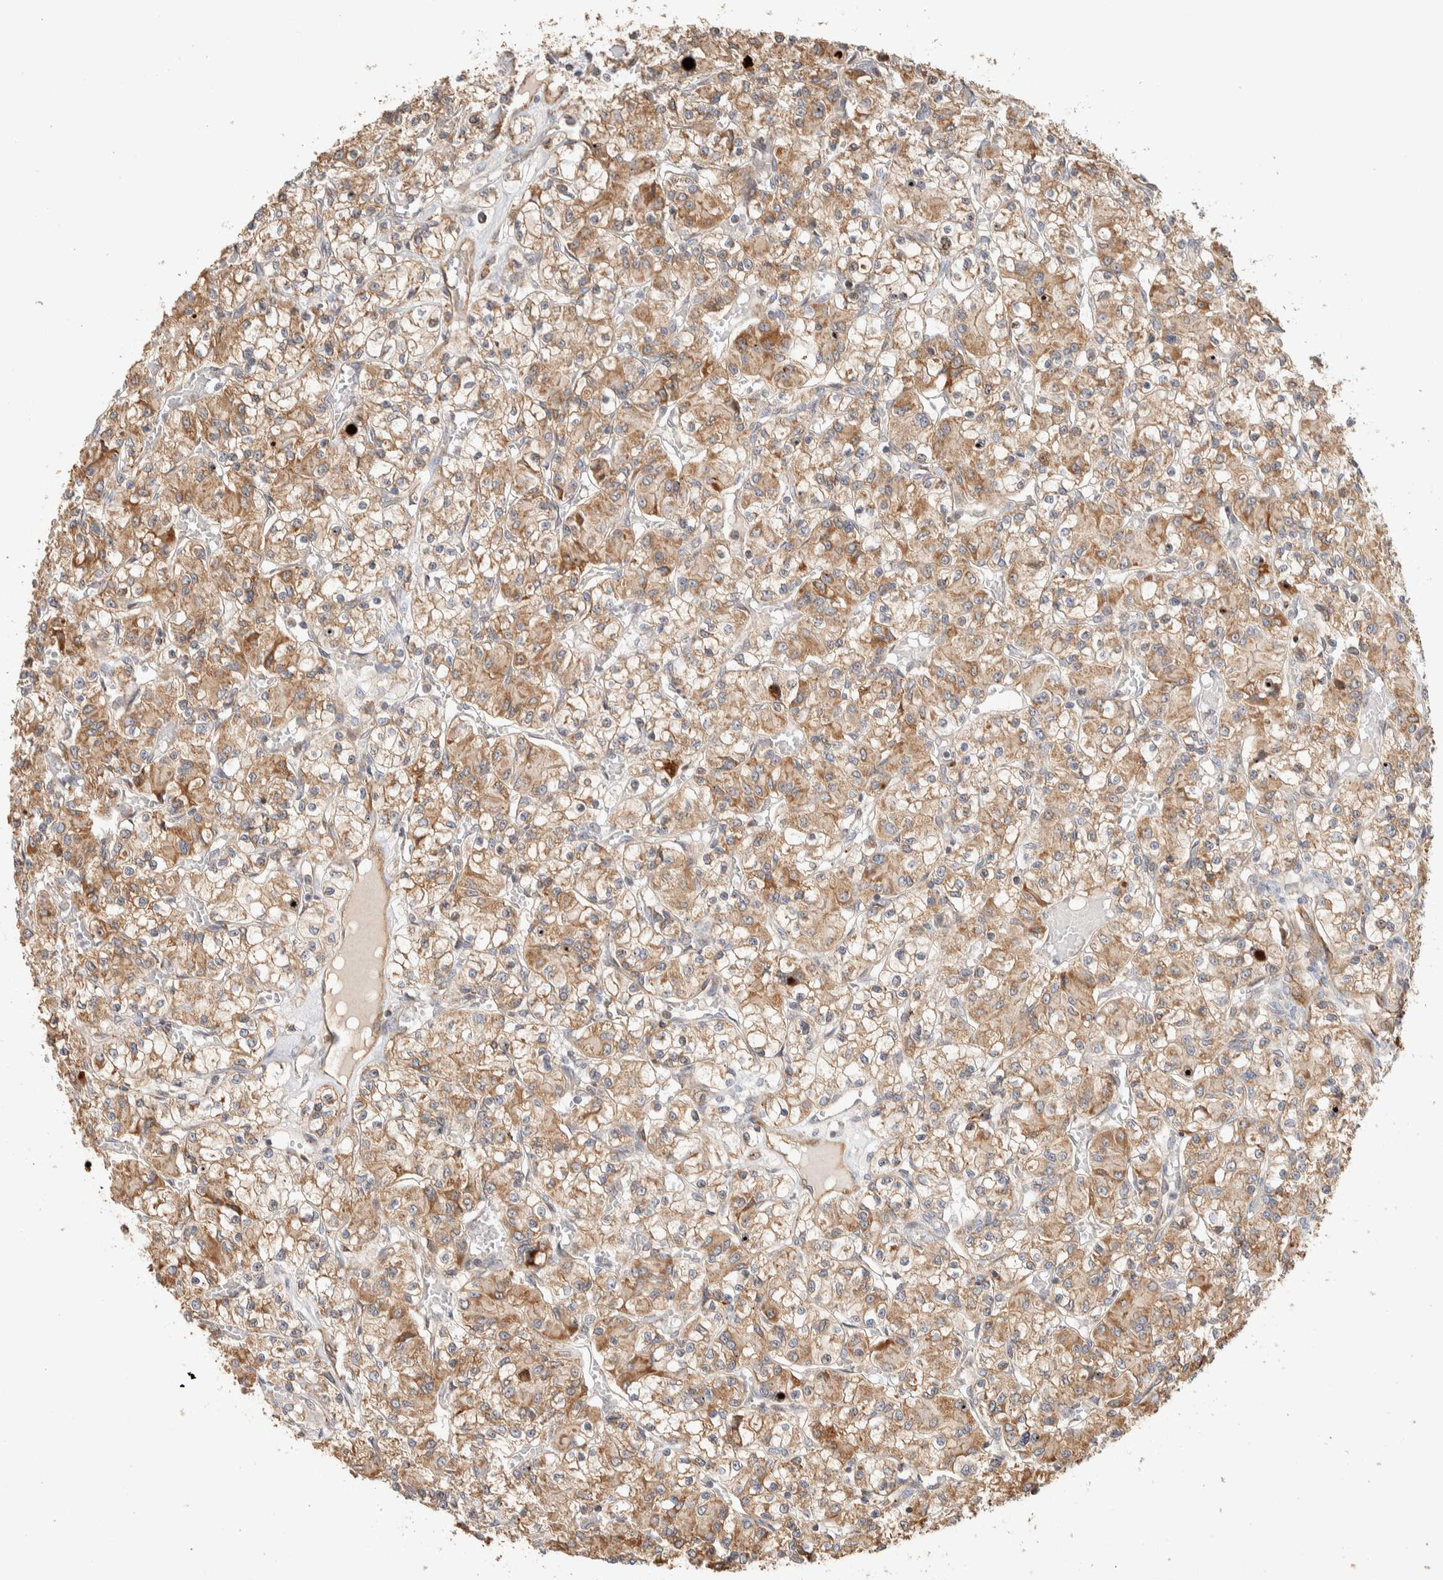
{"staining": {"intensity": "moderate", "quantity": ">75%", "location": "cytoplasmic/membranous"}, "tissue": "renal cancer", "cell_type": "Tumor cells", "image_type": "cancer", "snomed": [{"axis": "morphology", "description": "Adenocarcinoma, NOS"}, {"axis": "topography", "description": "Kidney"}], "caption": "Adenocarcinoma (renal) tissue shows moderate cytoplasmic/membranous staining in approximately >75% of tumor cells", "gene": "KIF9", "patient": {"sex": "female", "age": 59}}